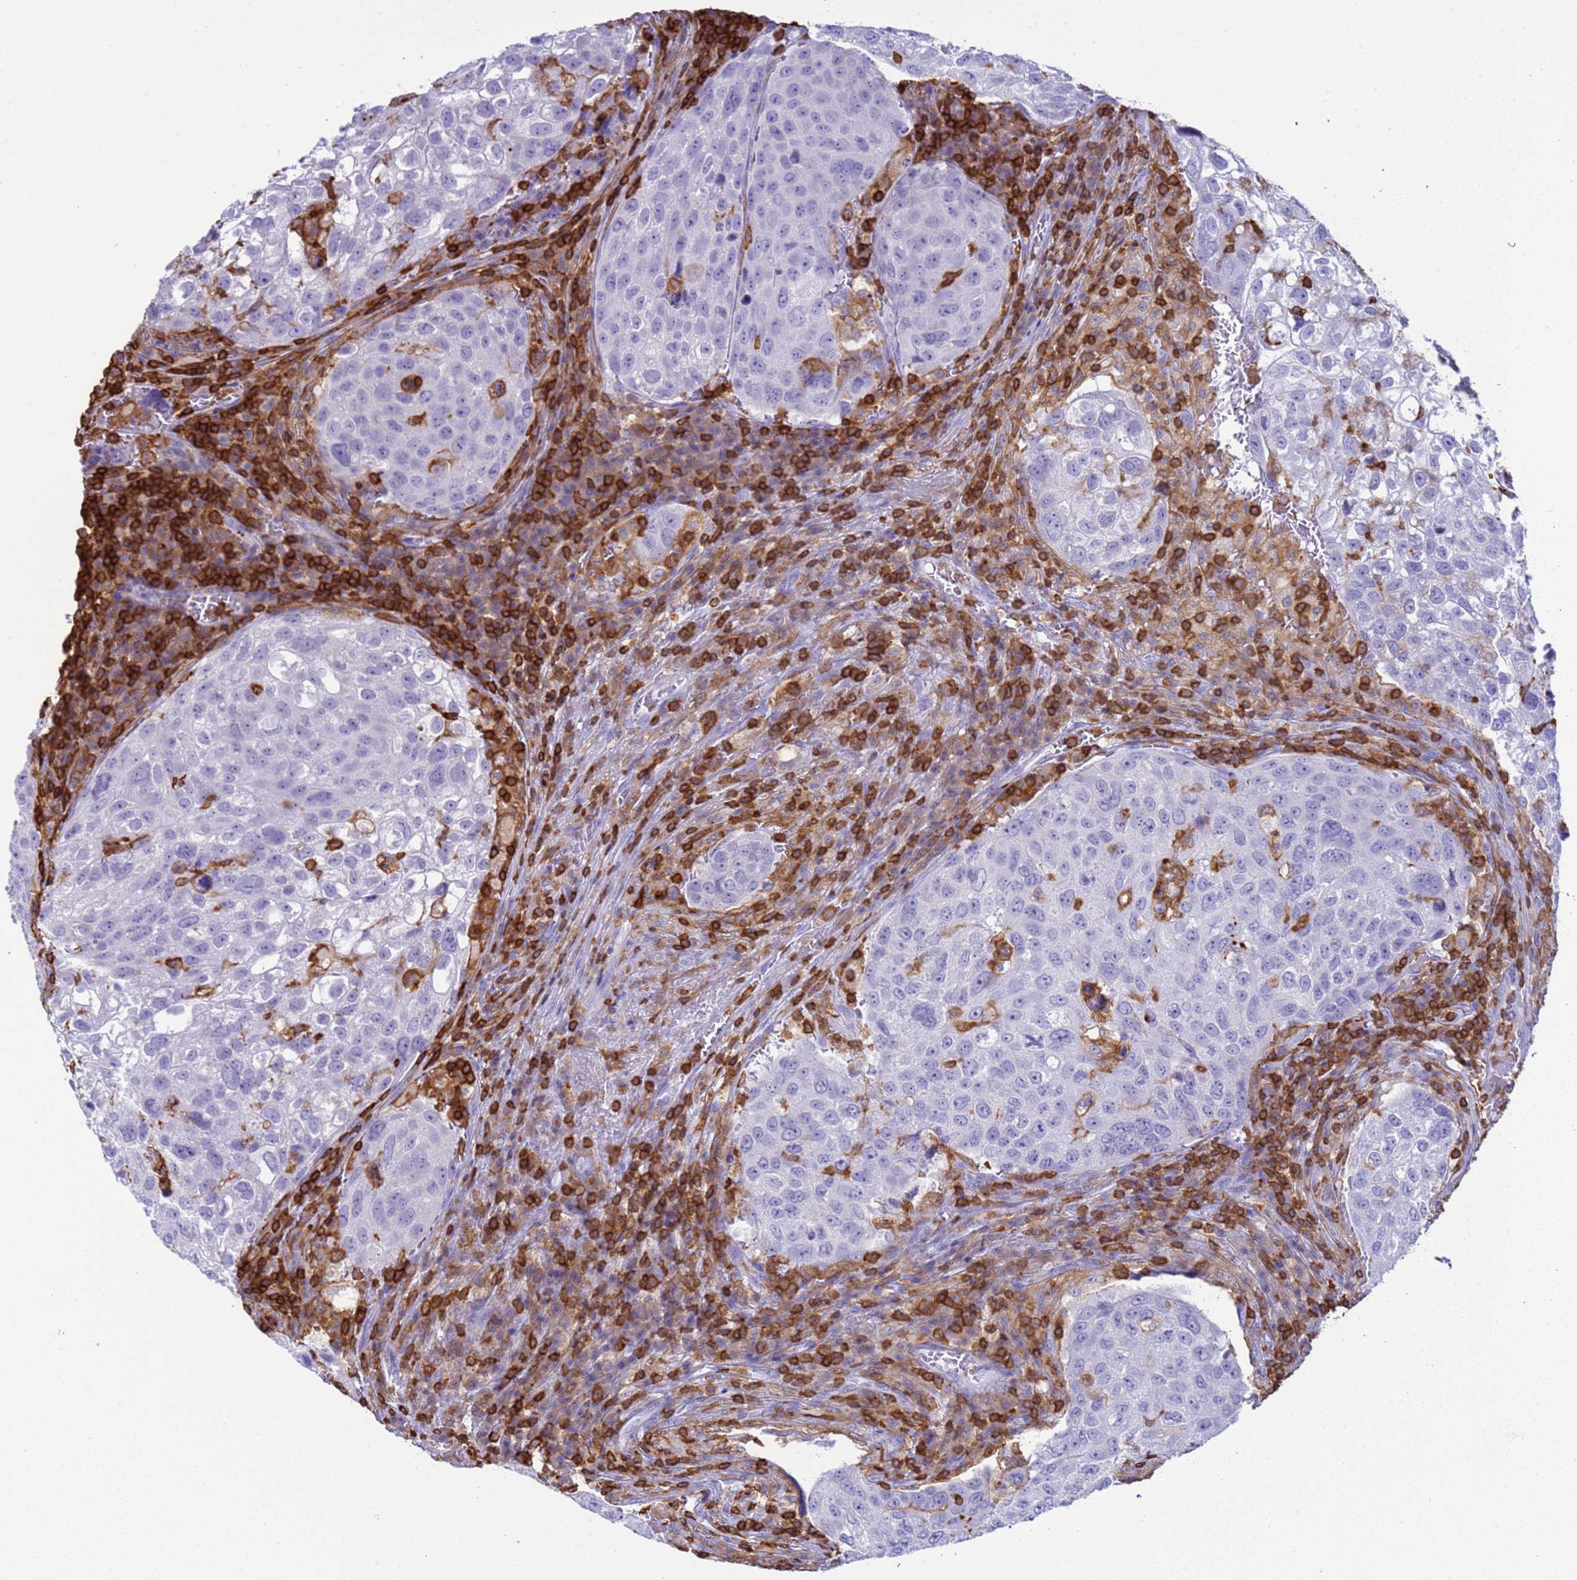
{"staining": {"intensity": "negative", "quantity": "none", "location": "none"}, "tissue": "urothelial cancer", "cell_type": "Tumor cells", "image_type": "cancer", "snomed": [{"axis": "morphology", "description": "Urothelial carcinoma, High grade"}, {"axis": "topography", "description": "Lymph node"}, {"axis": "topography", "description": "Urinary bladder"}], "caption": "Photomicrograph shows no significant protein expression in tumor cells of urothelial cancer. The staining is performed using DAB brown chromogen with nuclei counter-stained in using hematoxylin.", "gene": "IRF5", "patient": {"sex": "male", "age": 51}}